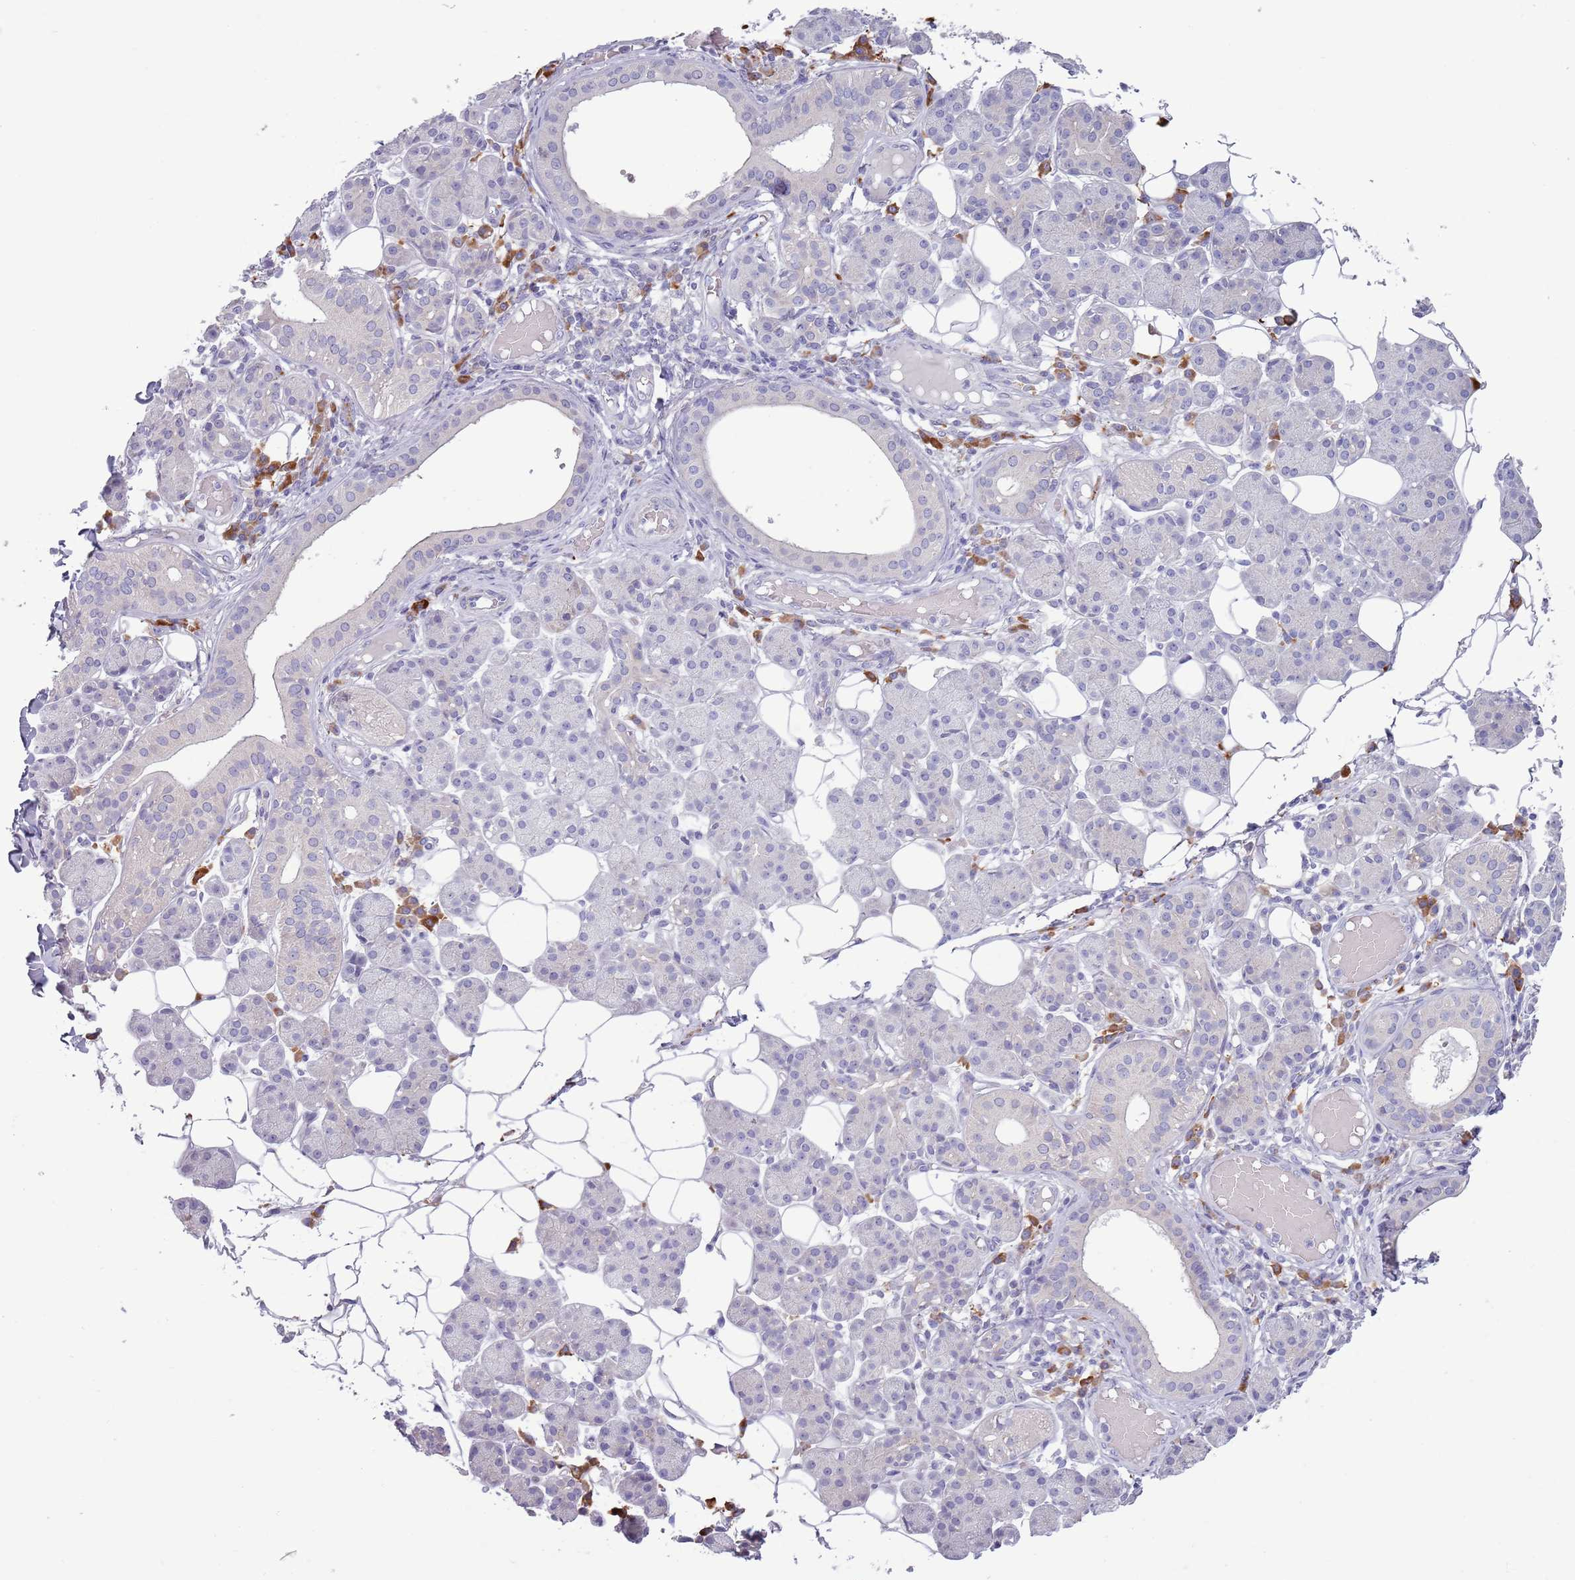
{"staining": {"intensity": "negative", "quantity": "none", "location": "none"}, "tissue": "salivary gland", "cell_type": "Glandular cells", "image_type": "normal", "snomed": [{"axis": "morphology", "description": "Normal tissue, NOS"}, {"axis": "topography", "description": "Salivary gland"}], "caption": "Salivary gland was stained to show a protein in brown. There is no significant positivity in glandular cells. (Stains: DAB immunohistochemistry with hematoxylin counter stain, Microscopy: brightfield microscopy at high magnification).", "gene": "LTB", "patient": {"sex": "female", "age": 33}}